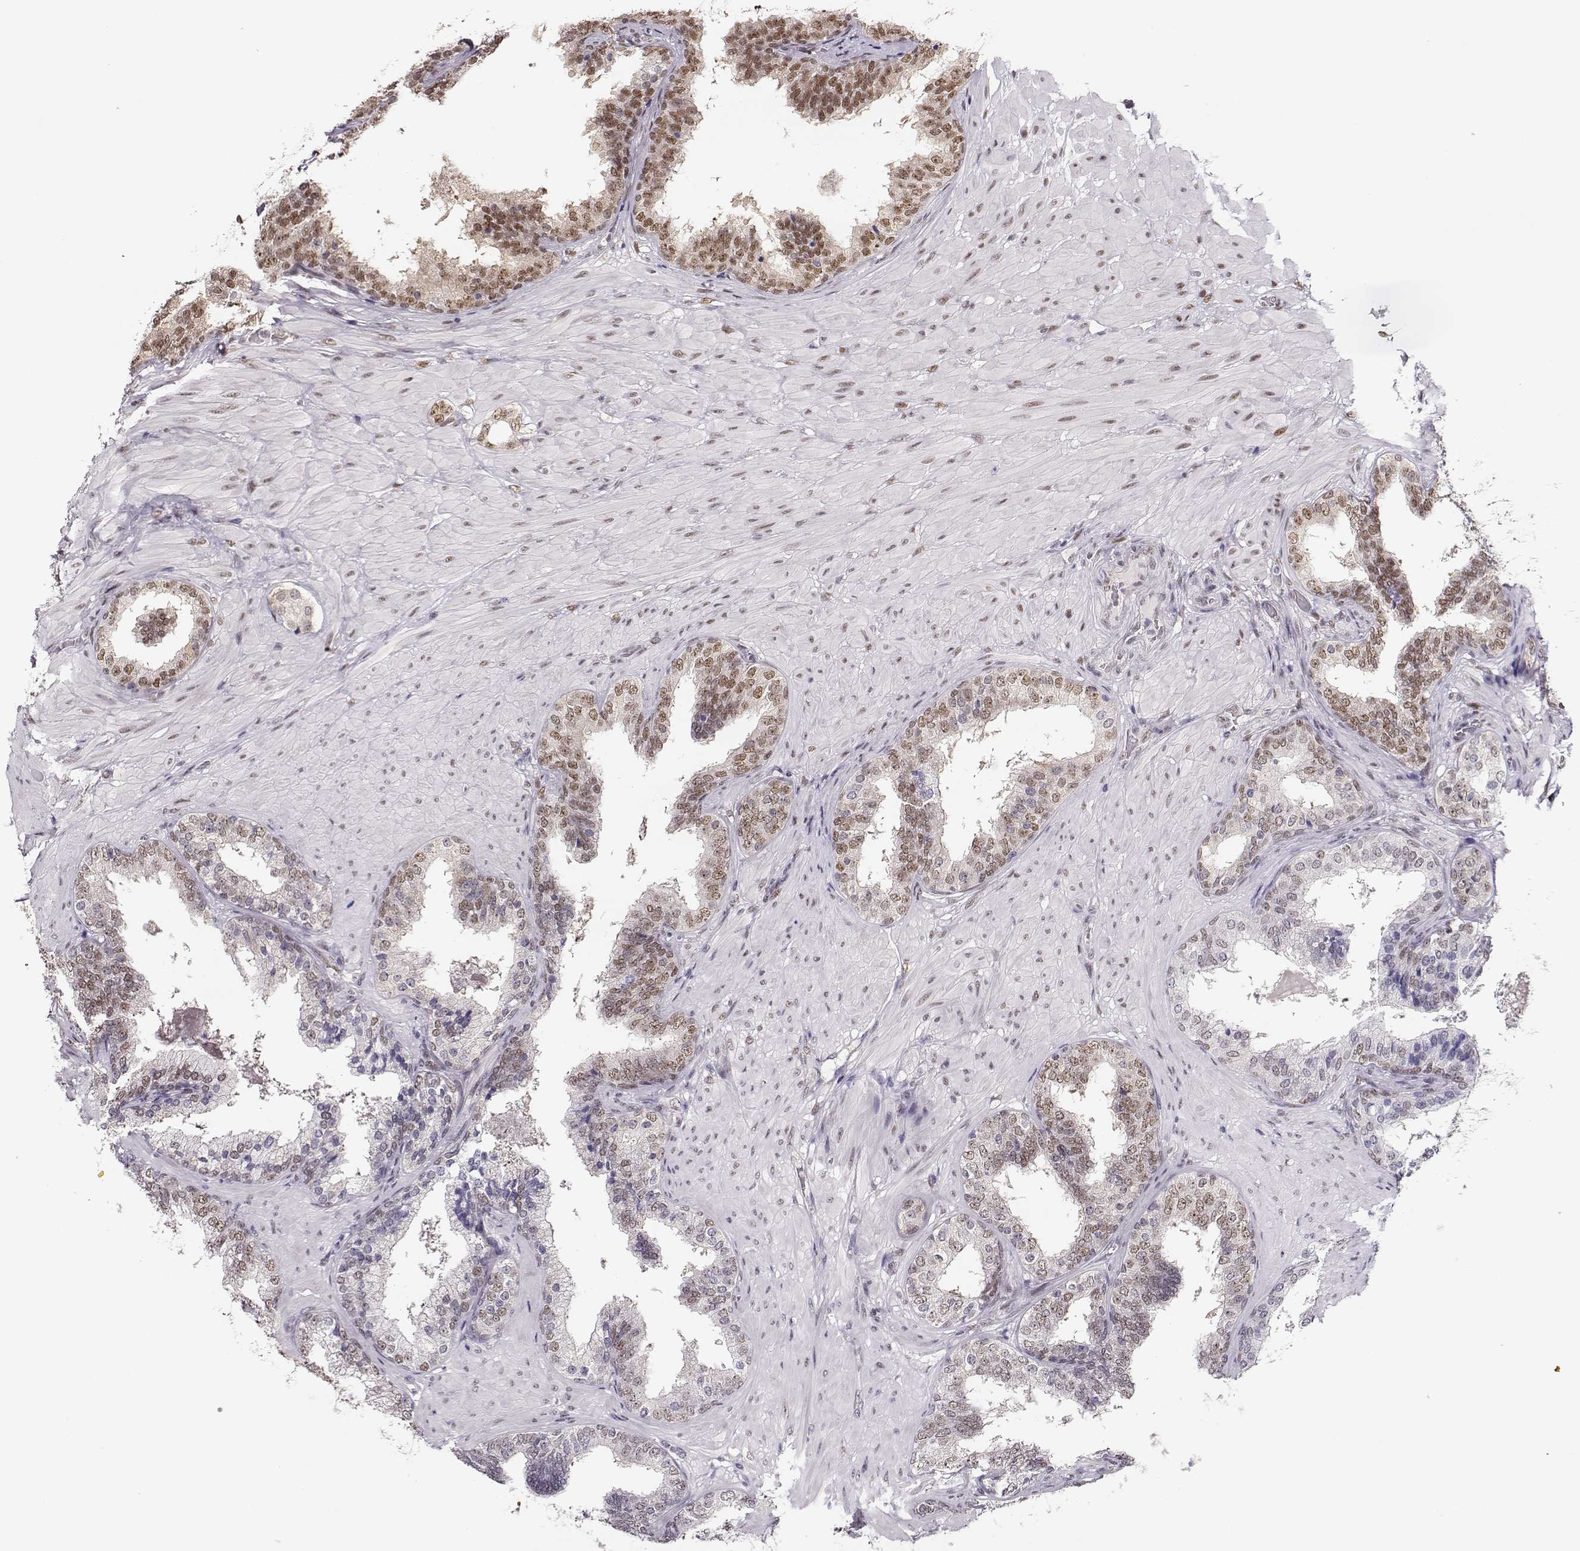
{"staining": {"intensity": "moderate", "quantity": "<25%", "location": "nuclear"}, "tissue": "prostate cancer", "cell_type": "Tumor cells", "image_type": "cancer", "snomed": [{"axis": "morphology", "description": "Adenocarcinoma, Low grade"}, {"axis": "topography", "description": "Prostate"}], "caption": "Tumor cells show moderate nuclear staining in approximately <25% of cells in prostate cancer.", "gene": "POLI", "patient": {"sex": "male", "age": 60}}